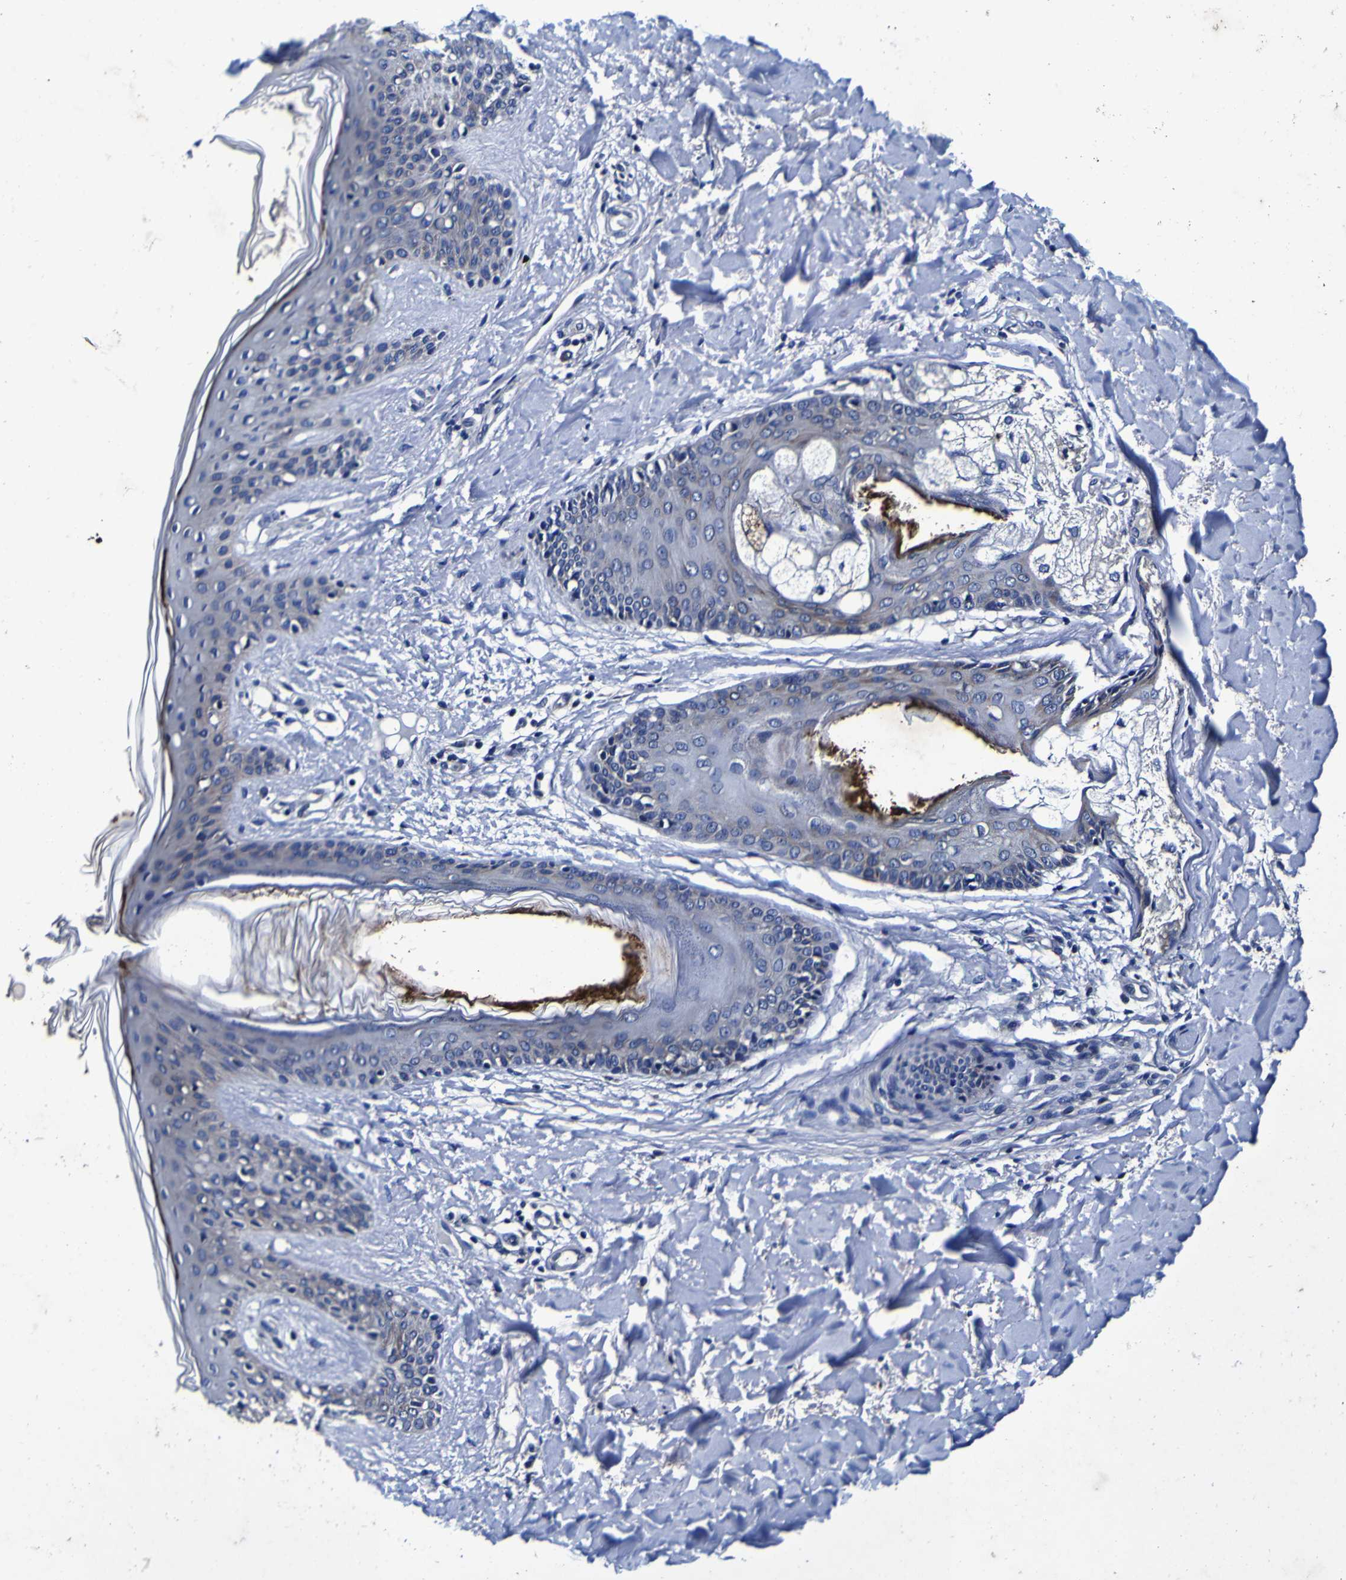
{"staining": {"intensity": "negative", "quantity": "none", "location": "none"}, "tissue": "skin", "cell_type": "Fibroblasts", "image_type": "normal", "snomed": [{"axis": "morphology", "description": "Normal tissue, NOS"}, {"axis": "topography", "description": "Skin"}], "caption": "Protein analysis of unremarkable skin reveals no significant positivity in fibroblasts. (DAB (3,3'-diaminobenzidine) IHC with hematoxylin counter stain).", "gene": "PANK4", "patient": {"sex": "male", "age": 16}}